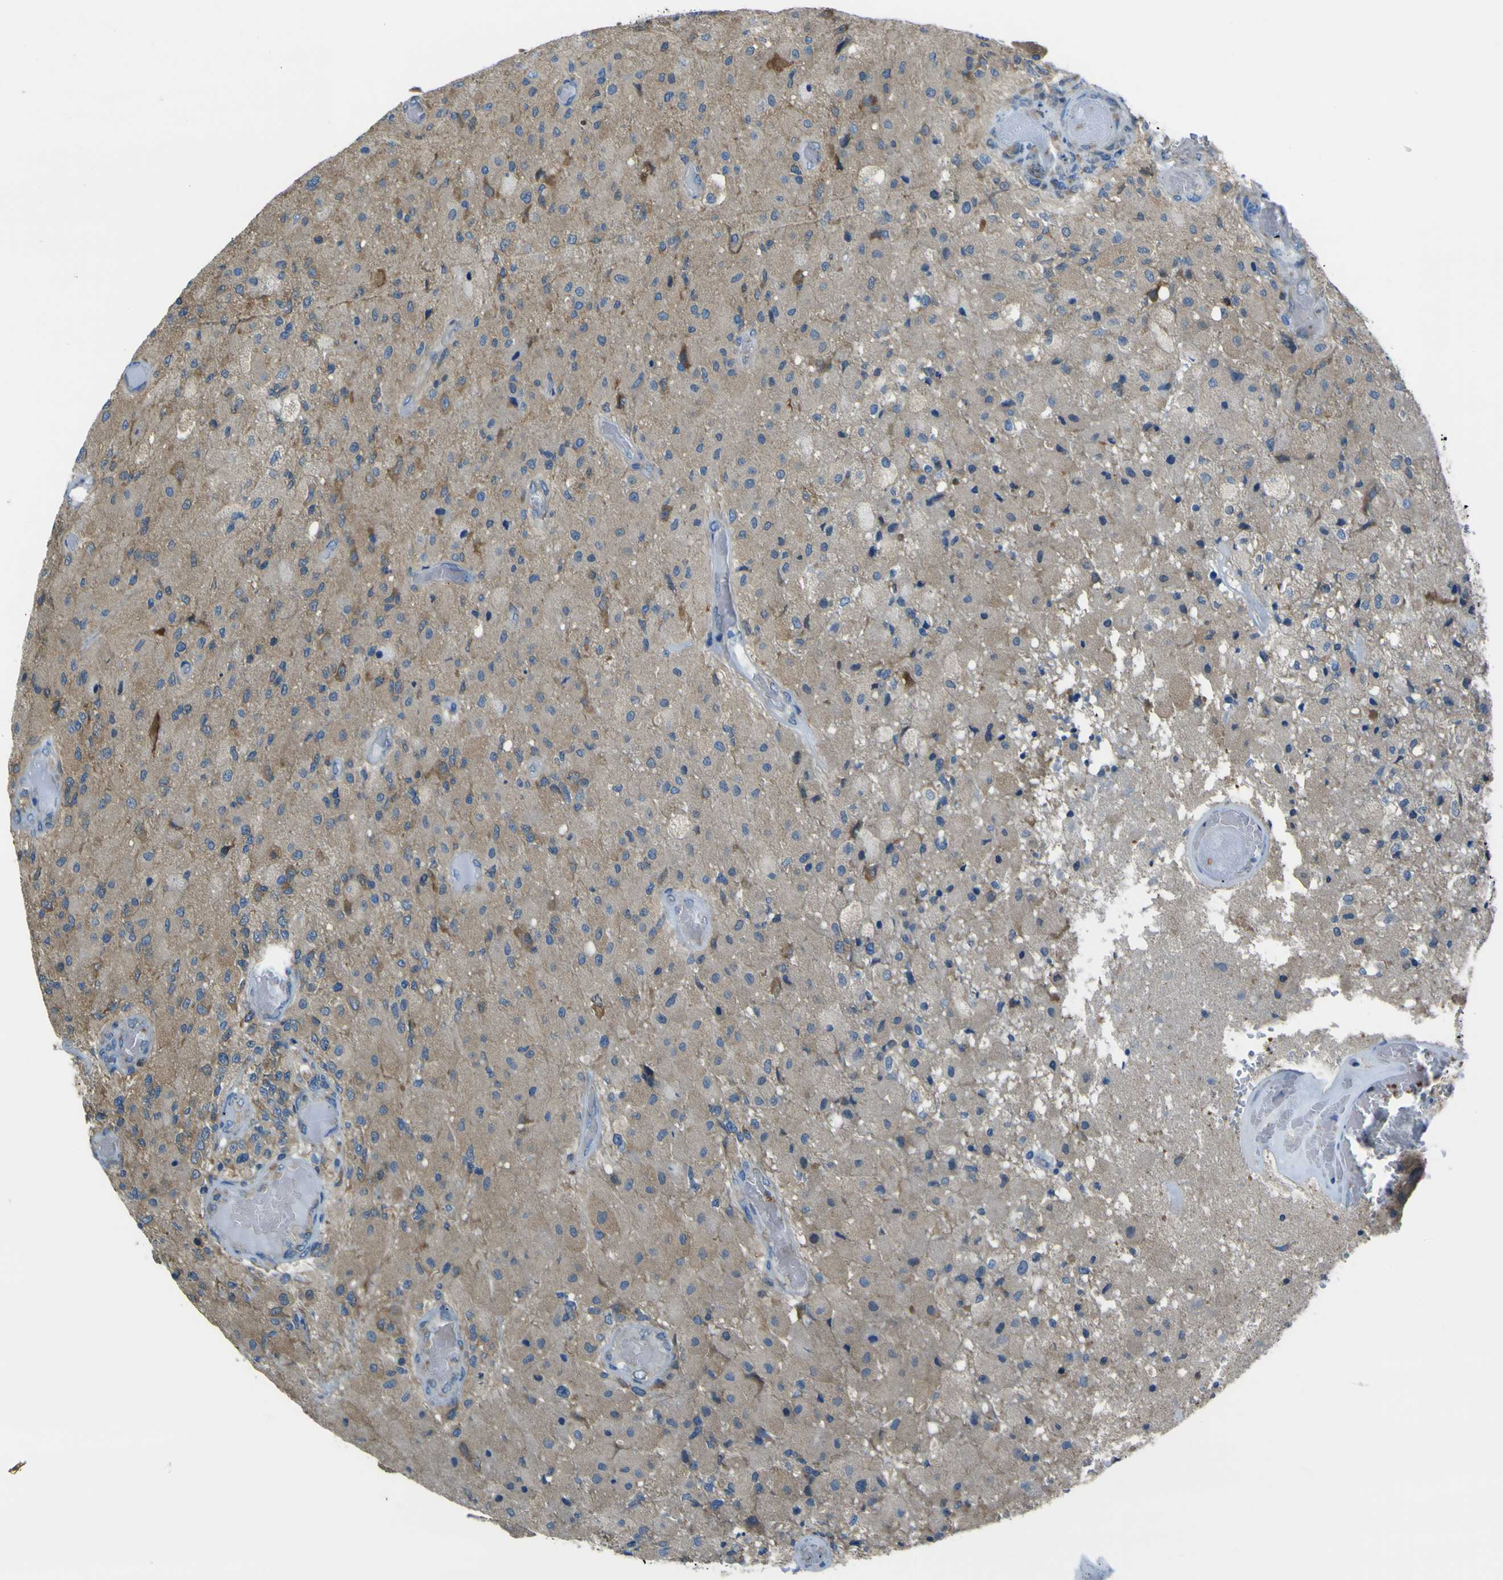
{"staining": {"intensity": "moderate", "quantity": "<25%", "location": "cytoplasmic/membranous"}, "tissue": "glioma", "cell_type": "Tumor cells", "image_type": "cancer", "snomed": [{"axis": "morphology", "description": "Normal tissue, NOS"}, {"axis": "morphology", "description": "Glioma, malignant, High grade"}, {"axis": "topography", "description": "Cerebral cortex"}], "caption": "Protein expression analysis of malignant glioma (high-grade) shows moderate cytoplasmic/membranous expression in approximately <25% of tumor cells.", "gene": "STIM1", "patient": {"sex": "male", "age": 77}}